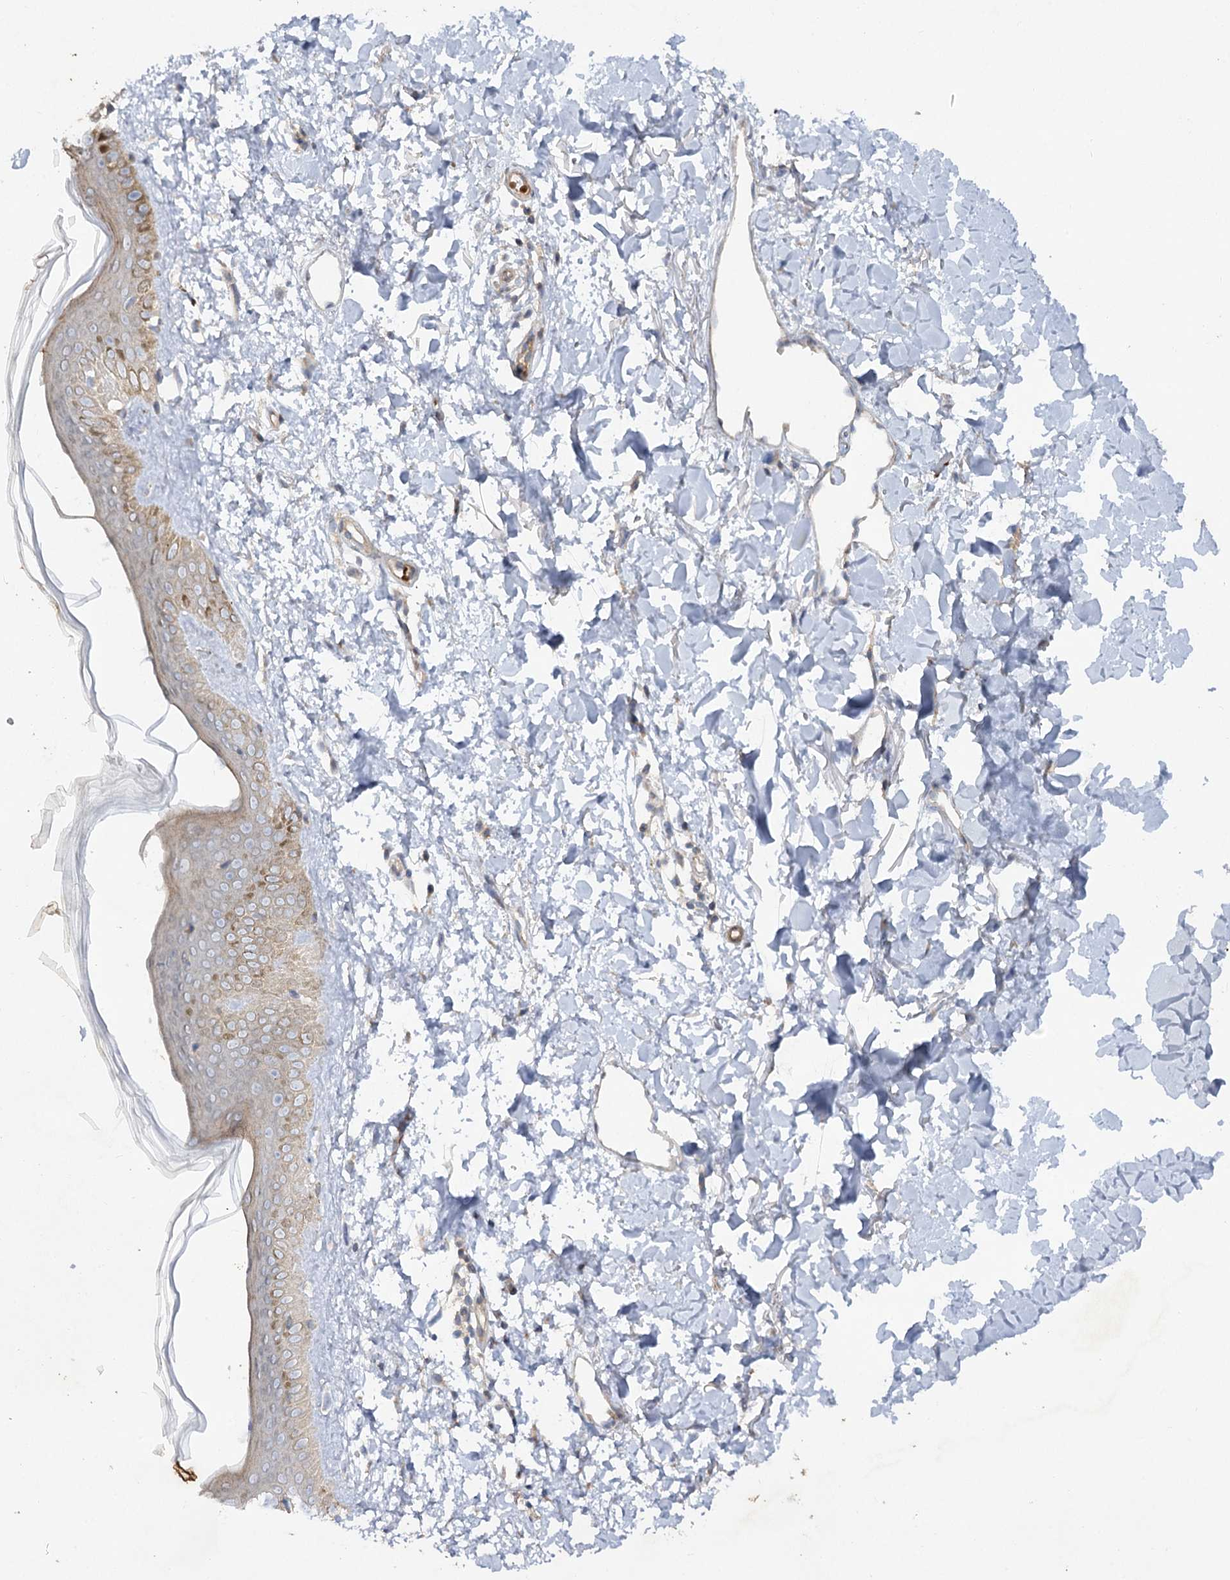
{"staining": {"intensity": "weak", "quantity": "<25%", "location": "cytoplasmic/membranous"}, "tissue": "skin", "cell_type": "Fibroblasts", "image_type": "normal", "snomed": [{"axis": "morphology", "description": "Normal tissue, NOS"}, {"axis": "topography", "description": "Skin"}], "caption": "Immunohistochemistry of unremarkable skin exhibits no staining in fibroblasts. (Stains: DAB (3,3'-diaminobenzidine) IHC with hematoxylin counter stain, Microscopy: brightfield microscopy at high magnification).", "gene": "KIAA0825", "patient": {"sex": "female", "age": 58}}